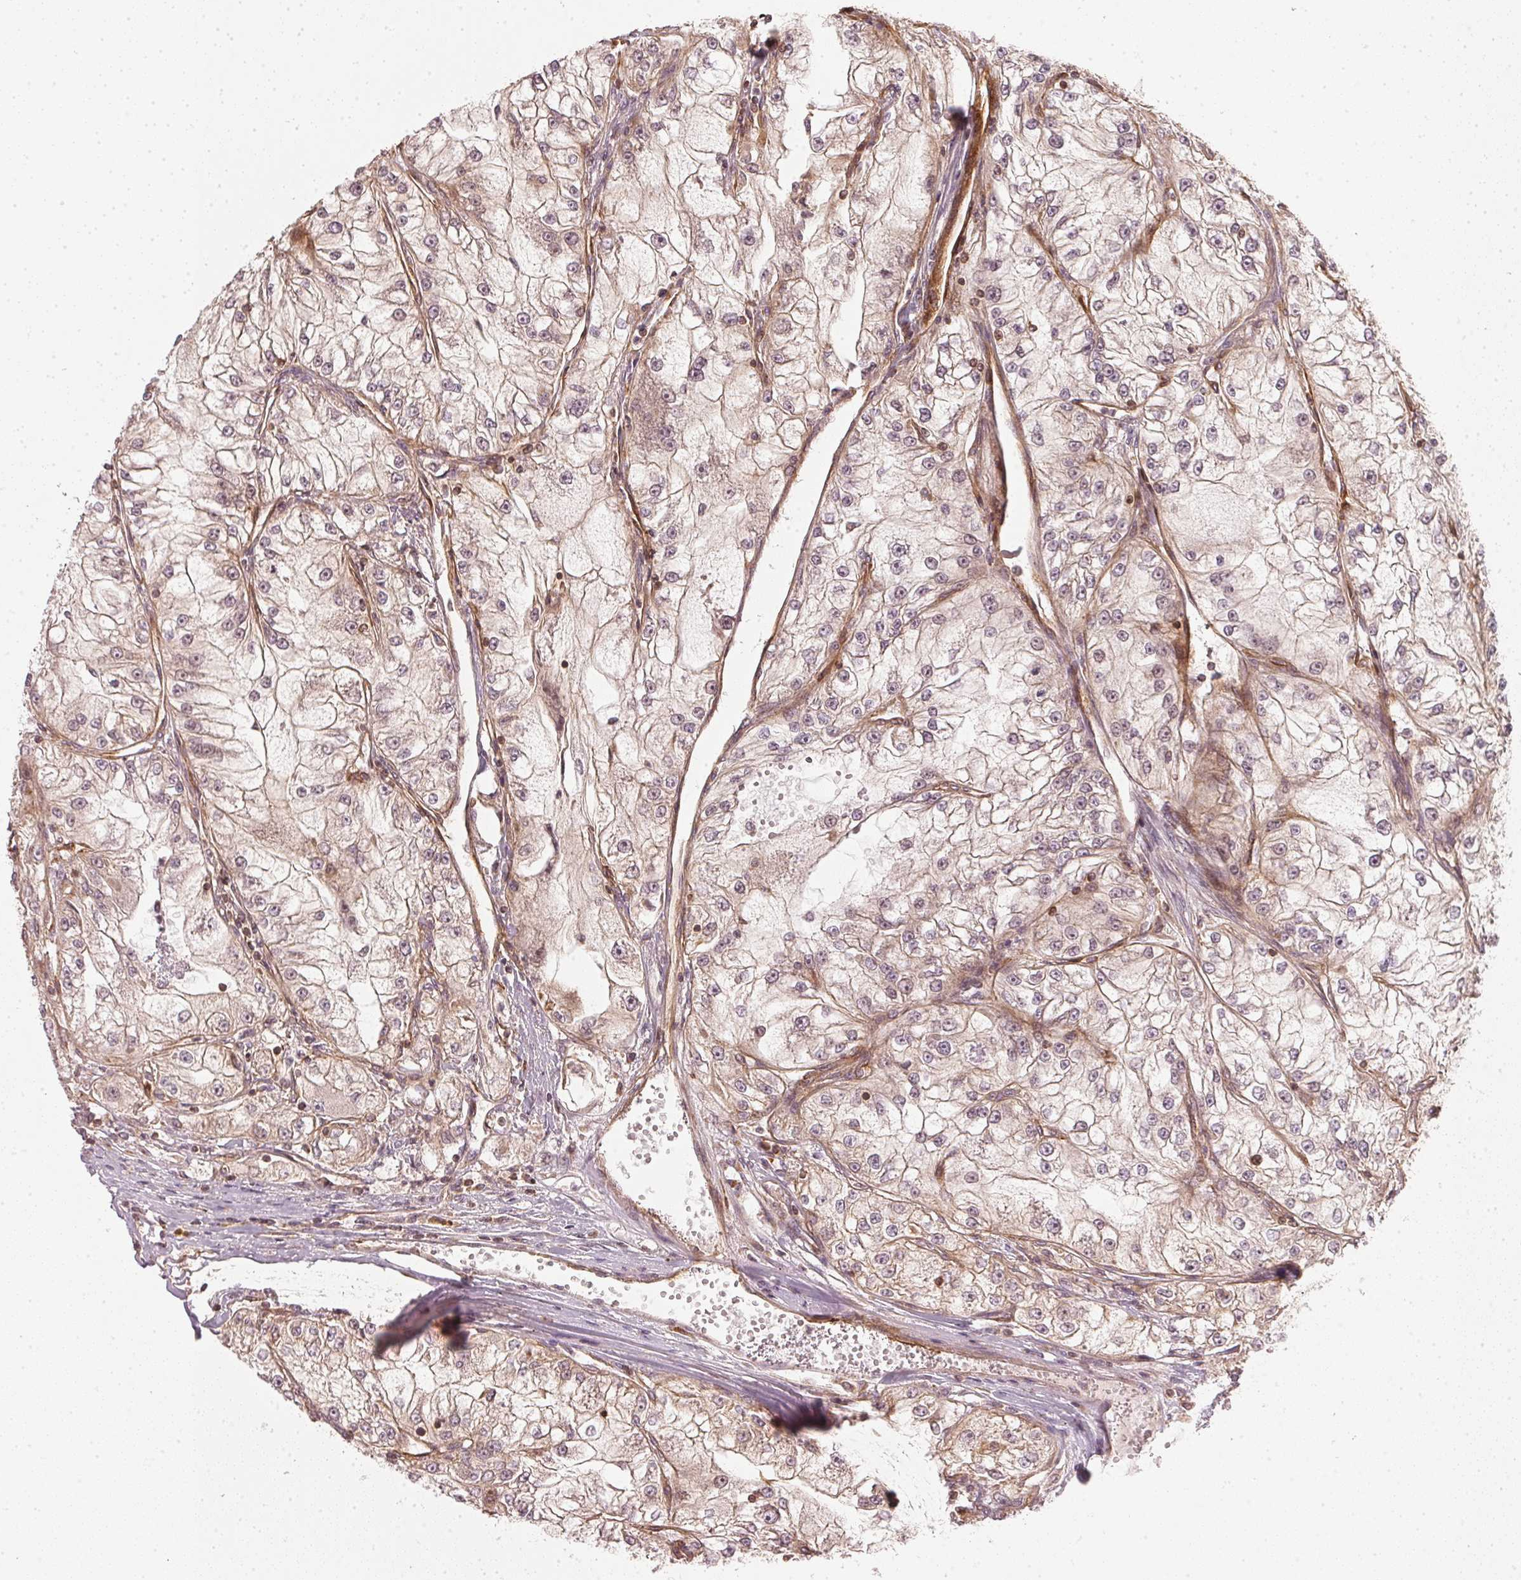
{"staining": {"intensity": "weak", "quantity": "<25%", "location": "cytoplasmic/membranous"}, "tissue": "renal cancer", "cell_type": "Tumor cells", "image_type": "cancer", "snomed": [{"axis": "morphology", "description": "Adenocarcinoma, NOS"}, {"axis": "topography", "description": "Kidney"}], "caption": "An immunohistochemistry histopathology image of renal cancer is shown. There is no staining in tumor cells of renal cancer.", "gene": "NADK2", "patient": {"sex": "female", "age": 72}}